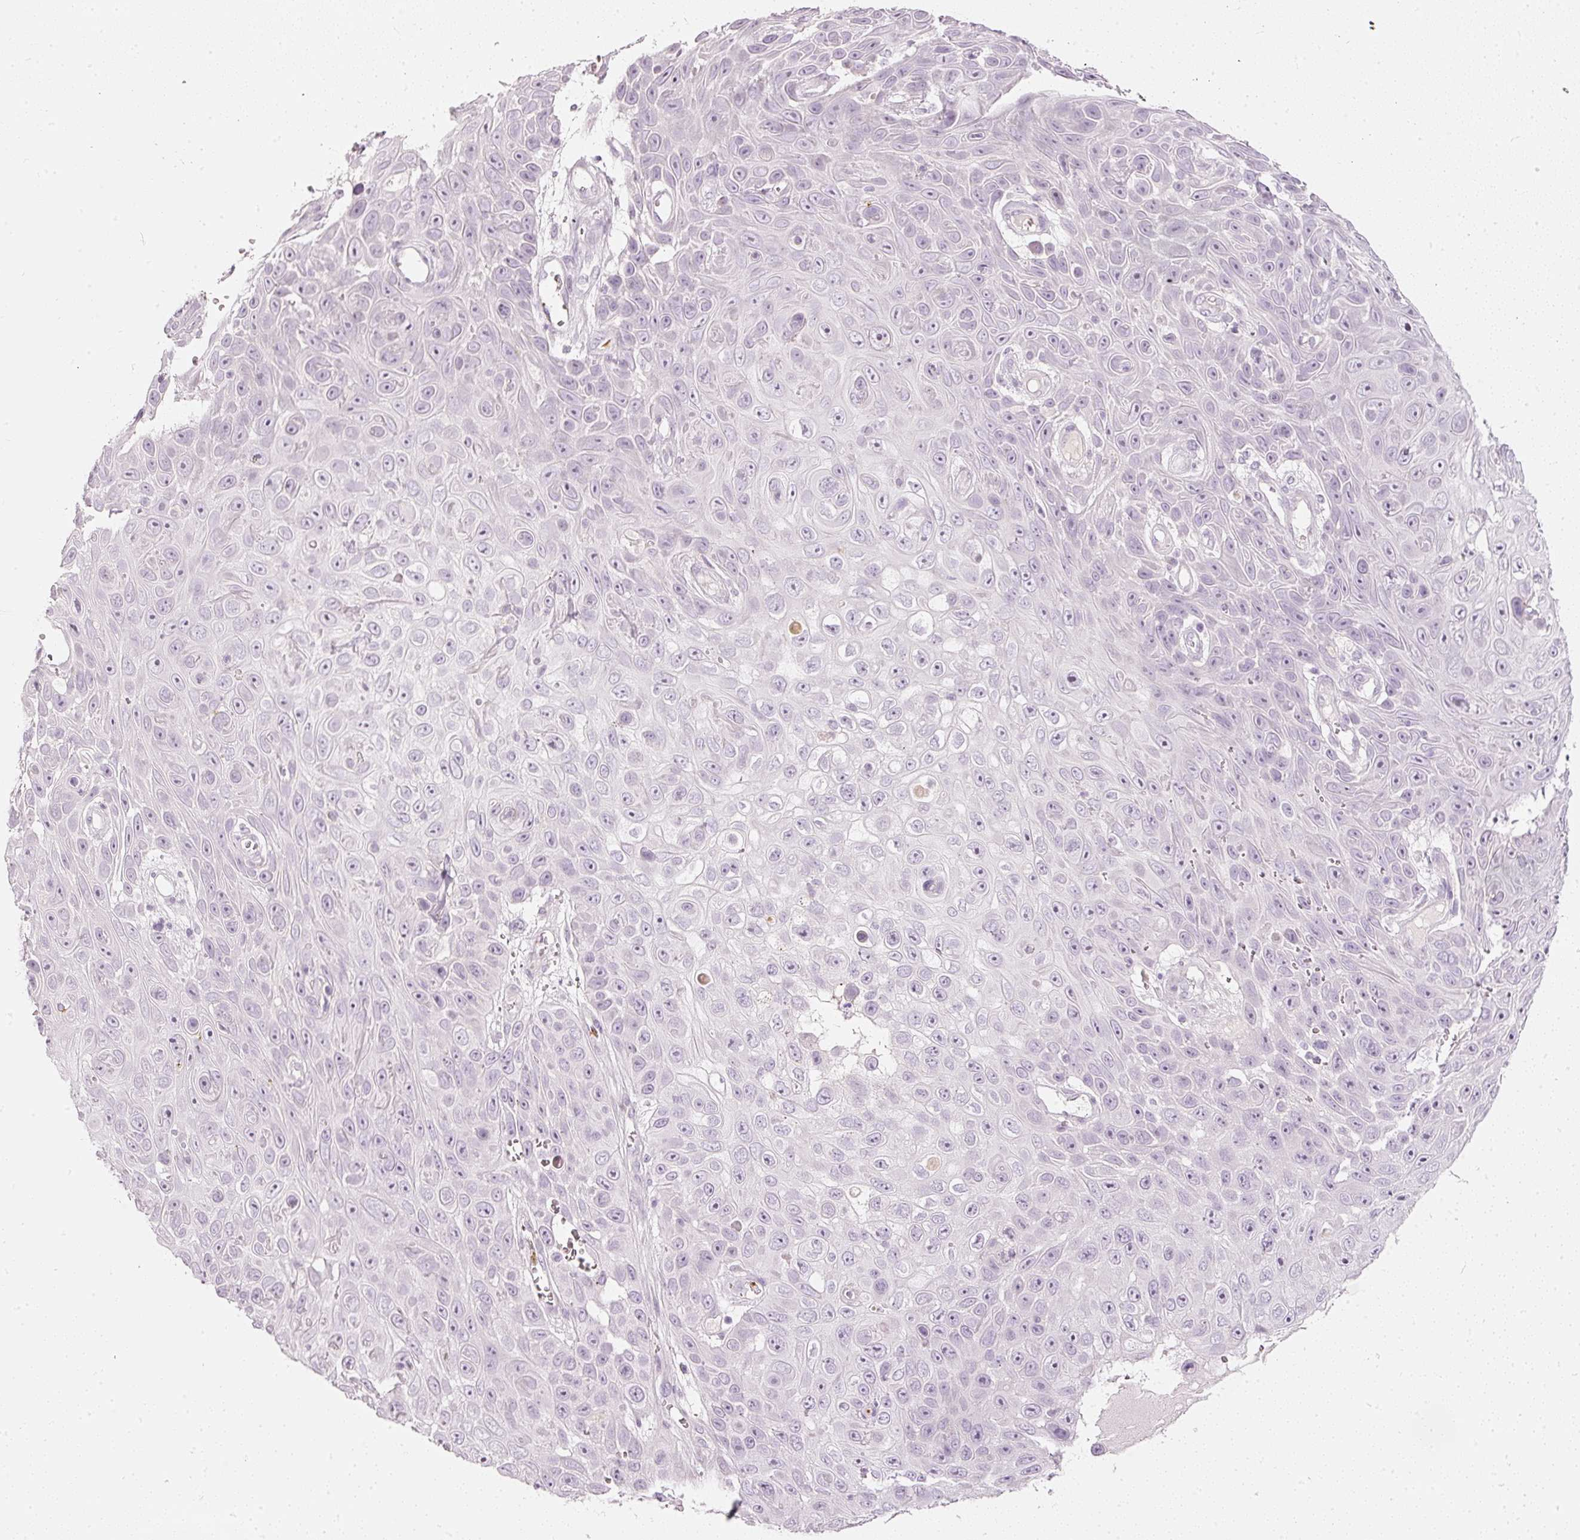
{"staining": {"intensity": "negative", "quantity": "none", "location": "none"}, "tissue": "skin cancer", "cell_type": "Tumor cells", "image_type": "cancer", "snomed": [{"axis": "morphology", "description": "Squamous cell carcinoma, NOS"}, {"axis": "topography", "description": "Skin"}], "caption": "The immunohistochemistry image has no significant positivity in tumor cells of skin squamous cell carcinoma tissue.", "gene": "LECT2", "patient": {"sex": "male", "age": 82}}